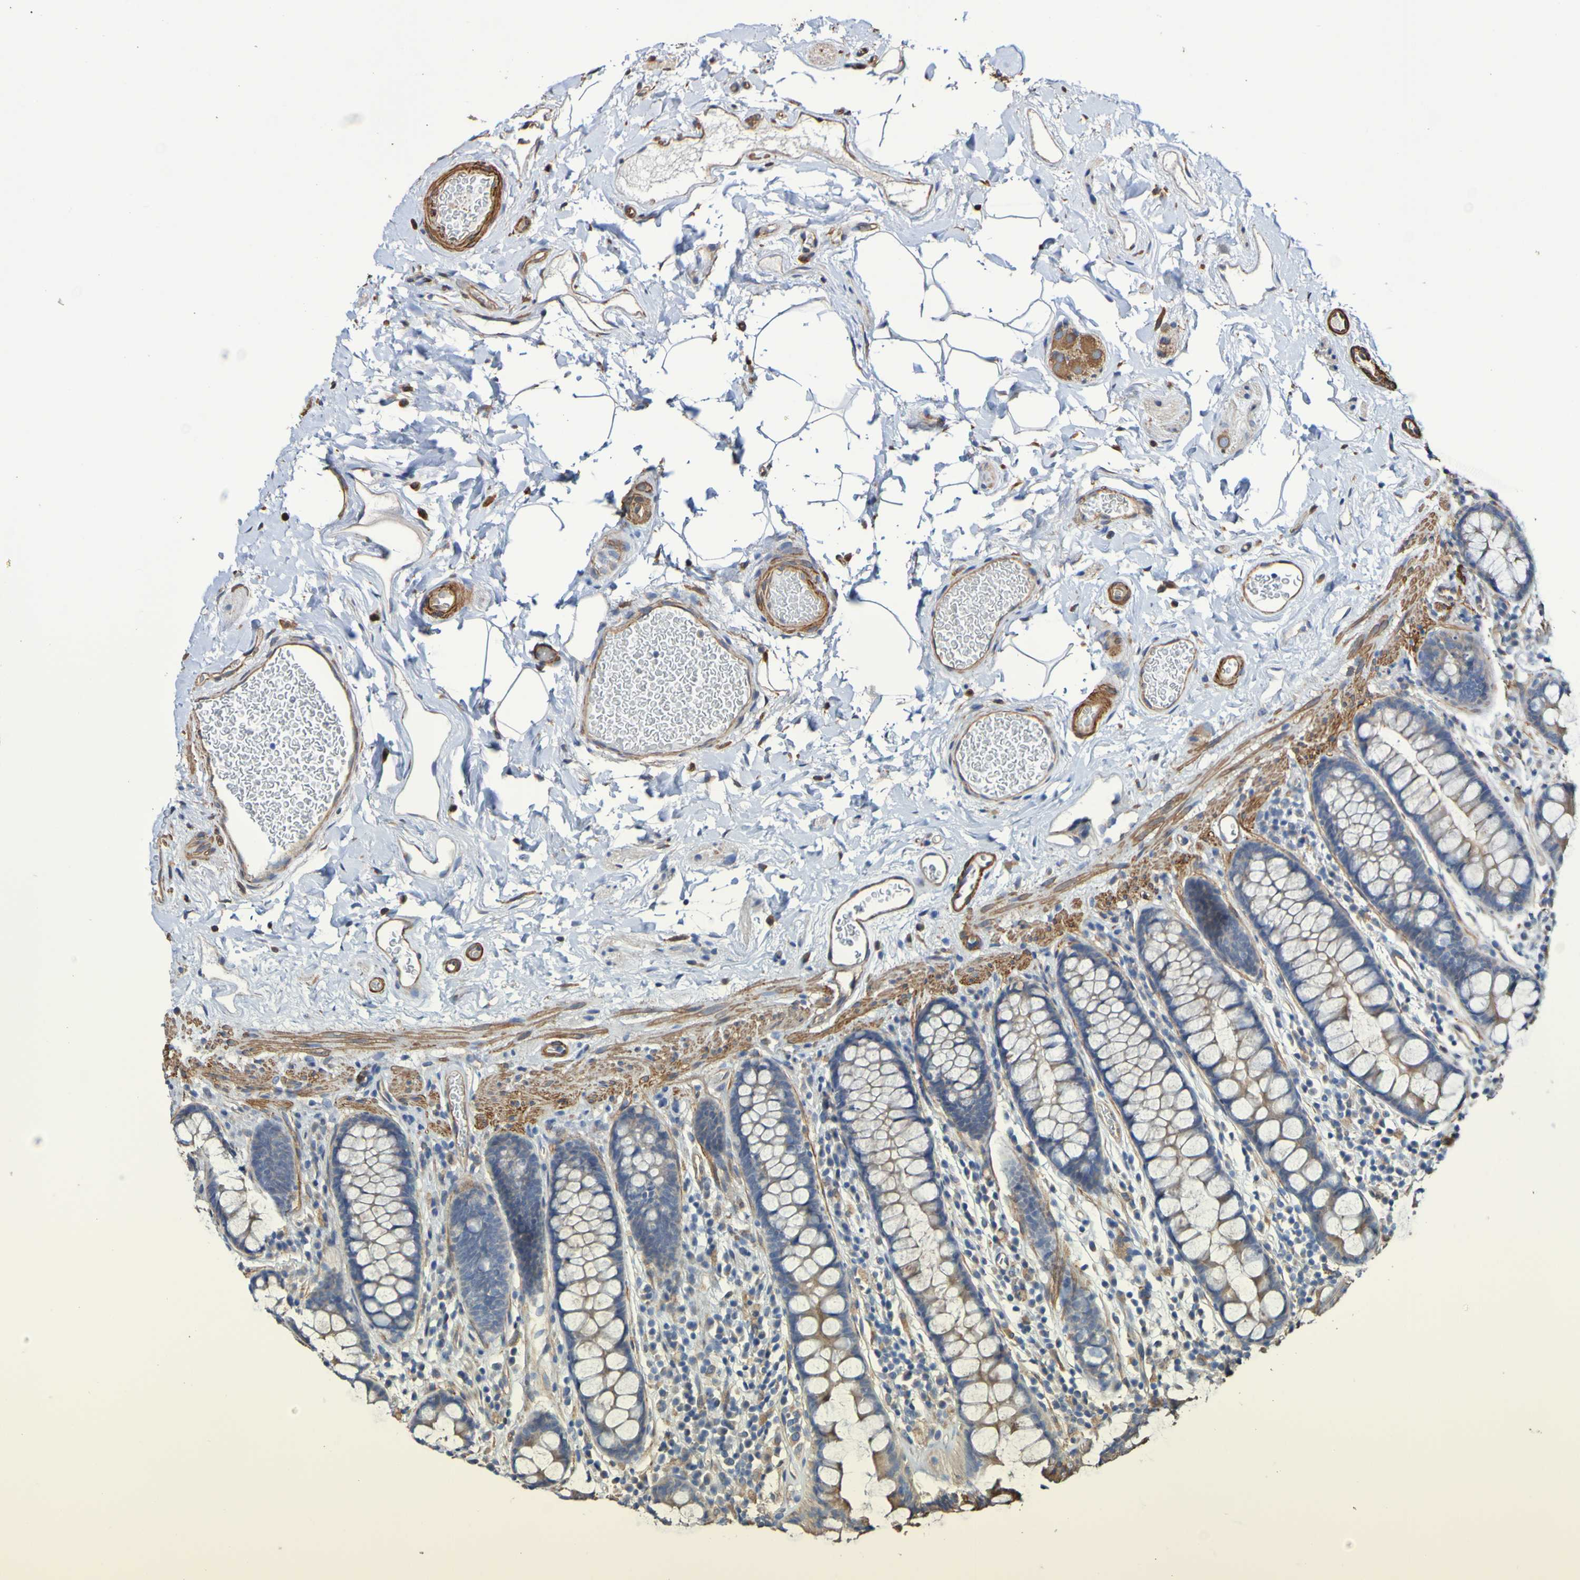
{"staining": {"intensity": "strong", "quantity": ">75%", "location": "cytoplasmic/membranous"}, "tissue": "colon", "cell_type": "Endothelial cells", "image_type": "normal", "snomed": [{"axis": "morphology", "description": "Normal tissue, NOS"}, {"axis": "topography", "description": "Colon"}], "caption": "Brown immunohistochemical staining in unremarkable colon displays strong cytoplasmic/membranous expression in about >75% of endothelial cells. The protein is shown in brown color, while the nuclei are stained blue.", "gene": "RAB11A", "patient": {"sex": "female", "age": 80}}